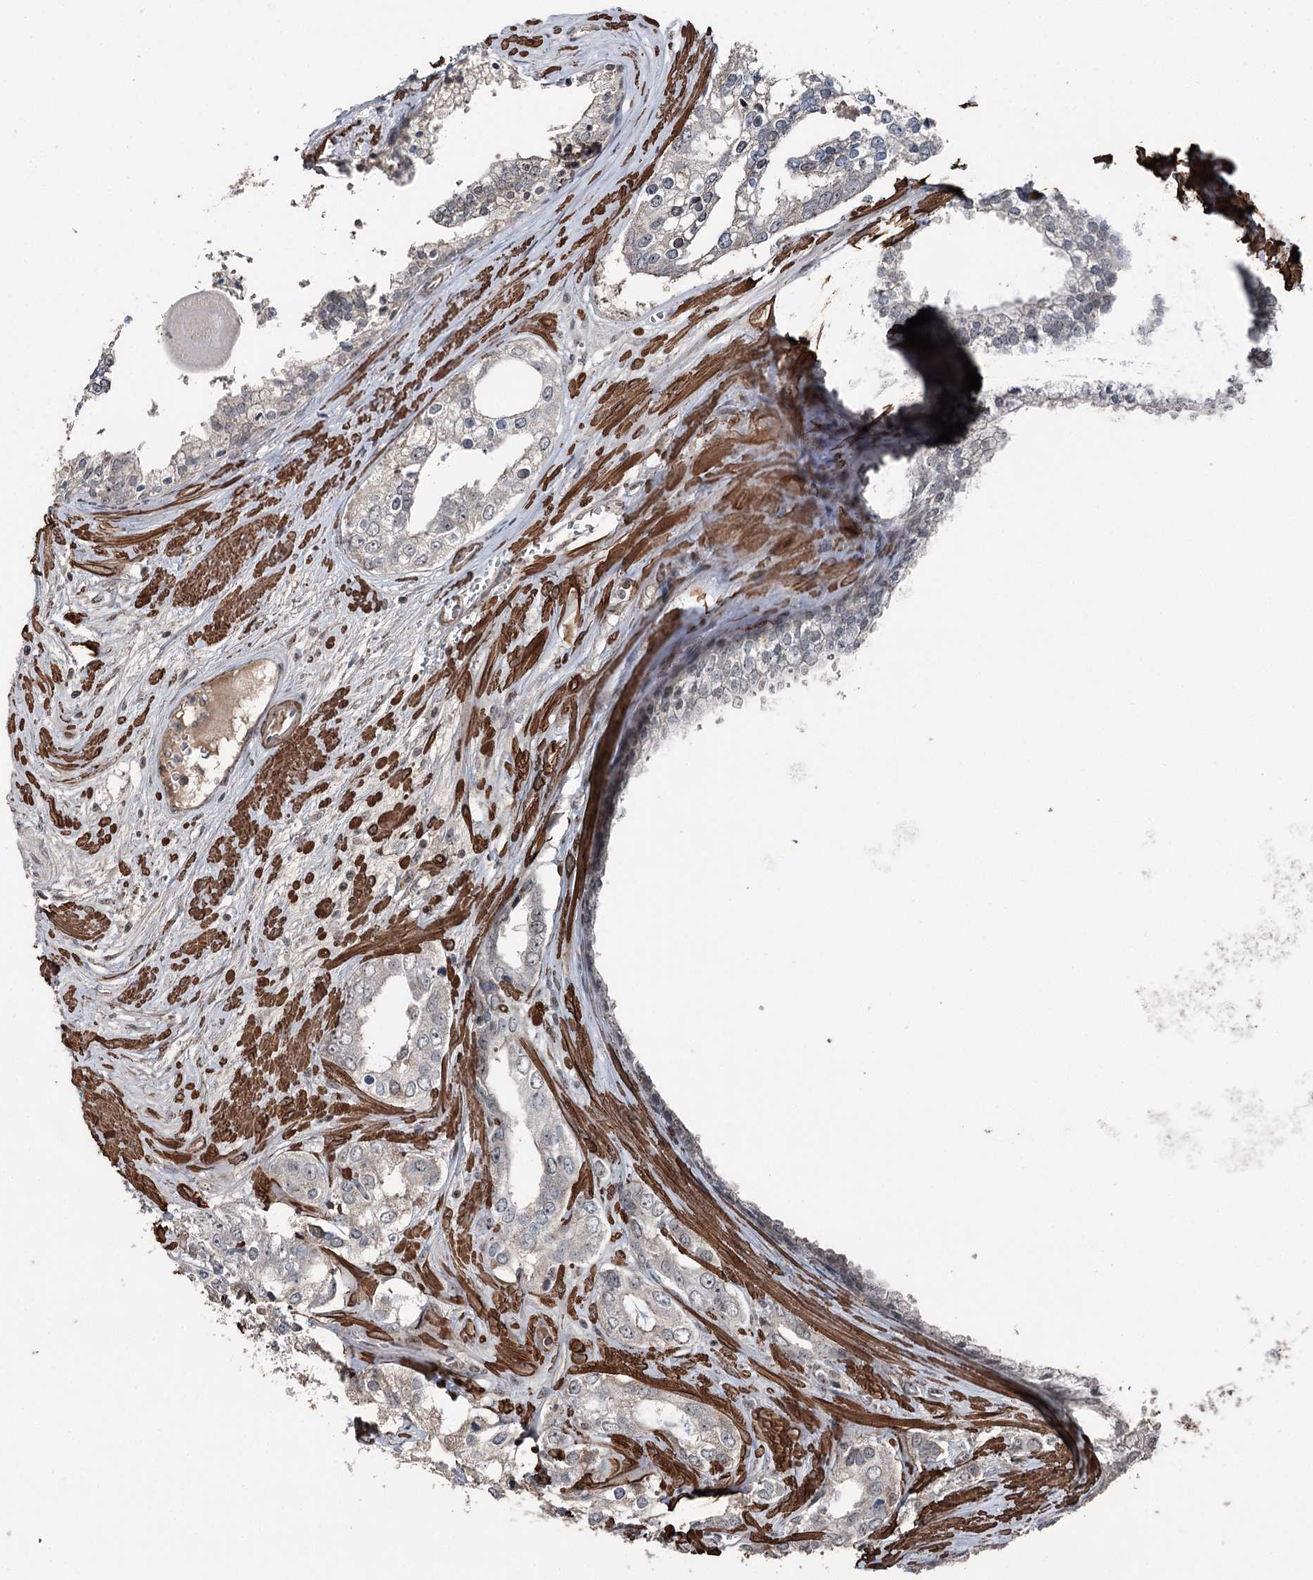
{"staining": {"intensity": "negative", "quantity": "none", "location": "none"}, "tissue": "prostate cancer", "cell_type": "Tumor cells", "image_type": "cancer", "snomed": [{"axis": "morphology", "description": "Adenocarcinoma, High grade"}, {"axis": "topography", "description": "Prostate"}], "caption": "Immunohistochemical staining of prostate cancer (high-grade adenocarcinoma) reveals no significant positivity in tumor cells.", "gene": "CCDC82", "patient": {"sex": "male", "age": 66}}